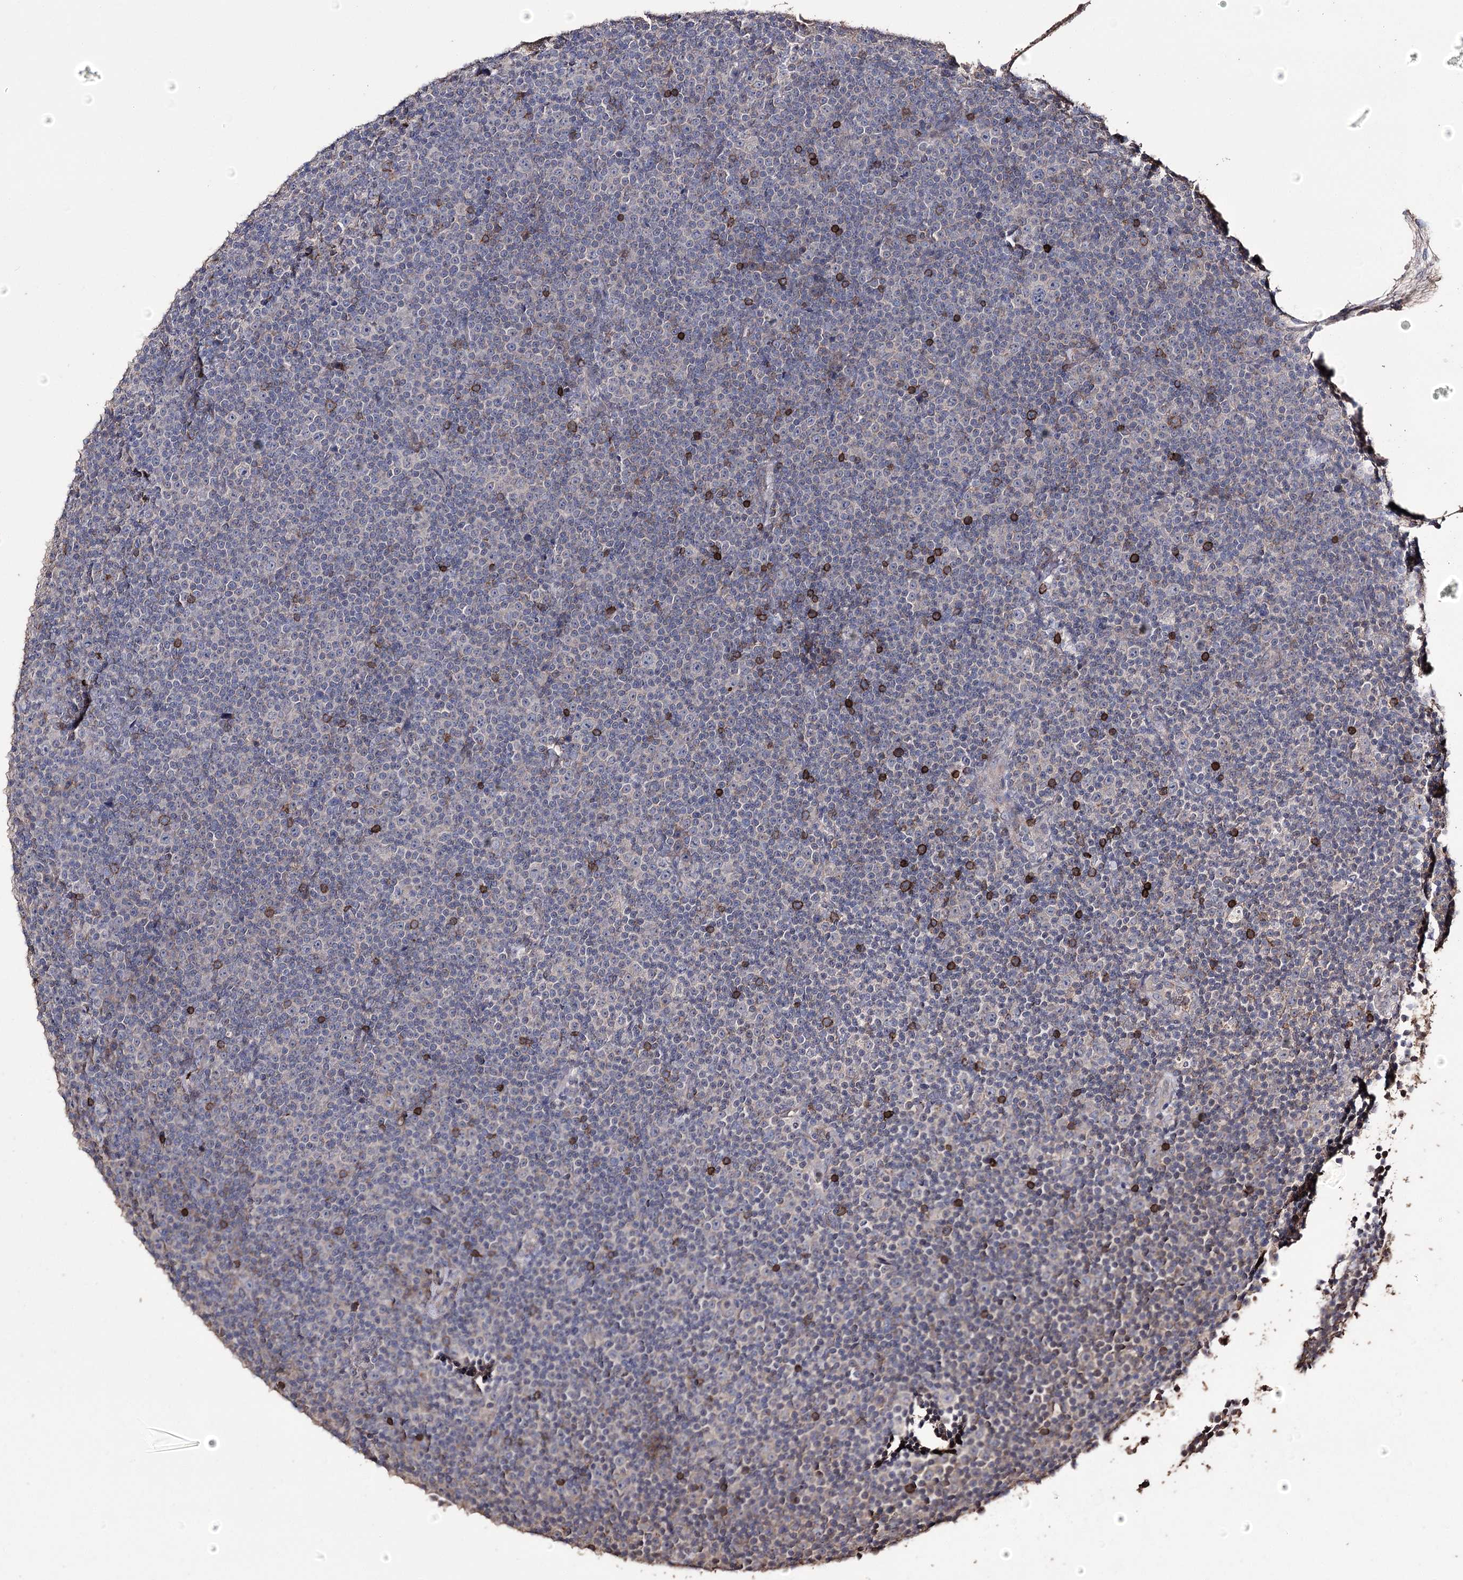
{"staining": {"intensity": "negative", "quantity": "none", "location": "none"}, "tissue": "lymphoma", "cell_type": "Tumor cells", "image_type": "cancer", "snomed": [{"axis": "morphology", "description": "Malignant lymphoma, non-Hodgkin's type, Low grade"}, {"axis": "topography", "description": "Lymph node"}], "caption": "An IHC photomicrograph of malignant lymphoma, non-Hodgkin's type (low-grade) is shown. There is no staining in tumor cells of malignant lymphoma, non-Hodgkin's type (low-grade).", "gene": "ZNF662", "patient": {"sex": "female", "age": 67}}